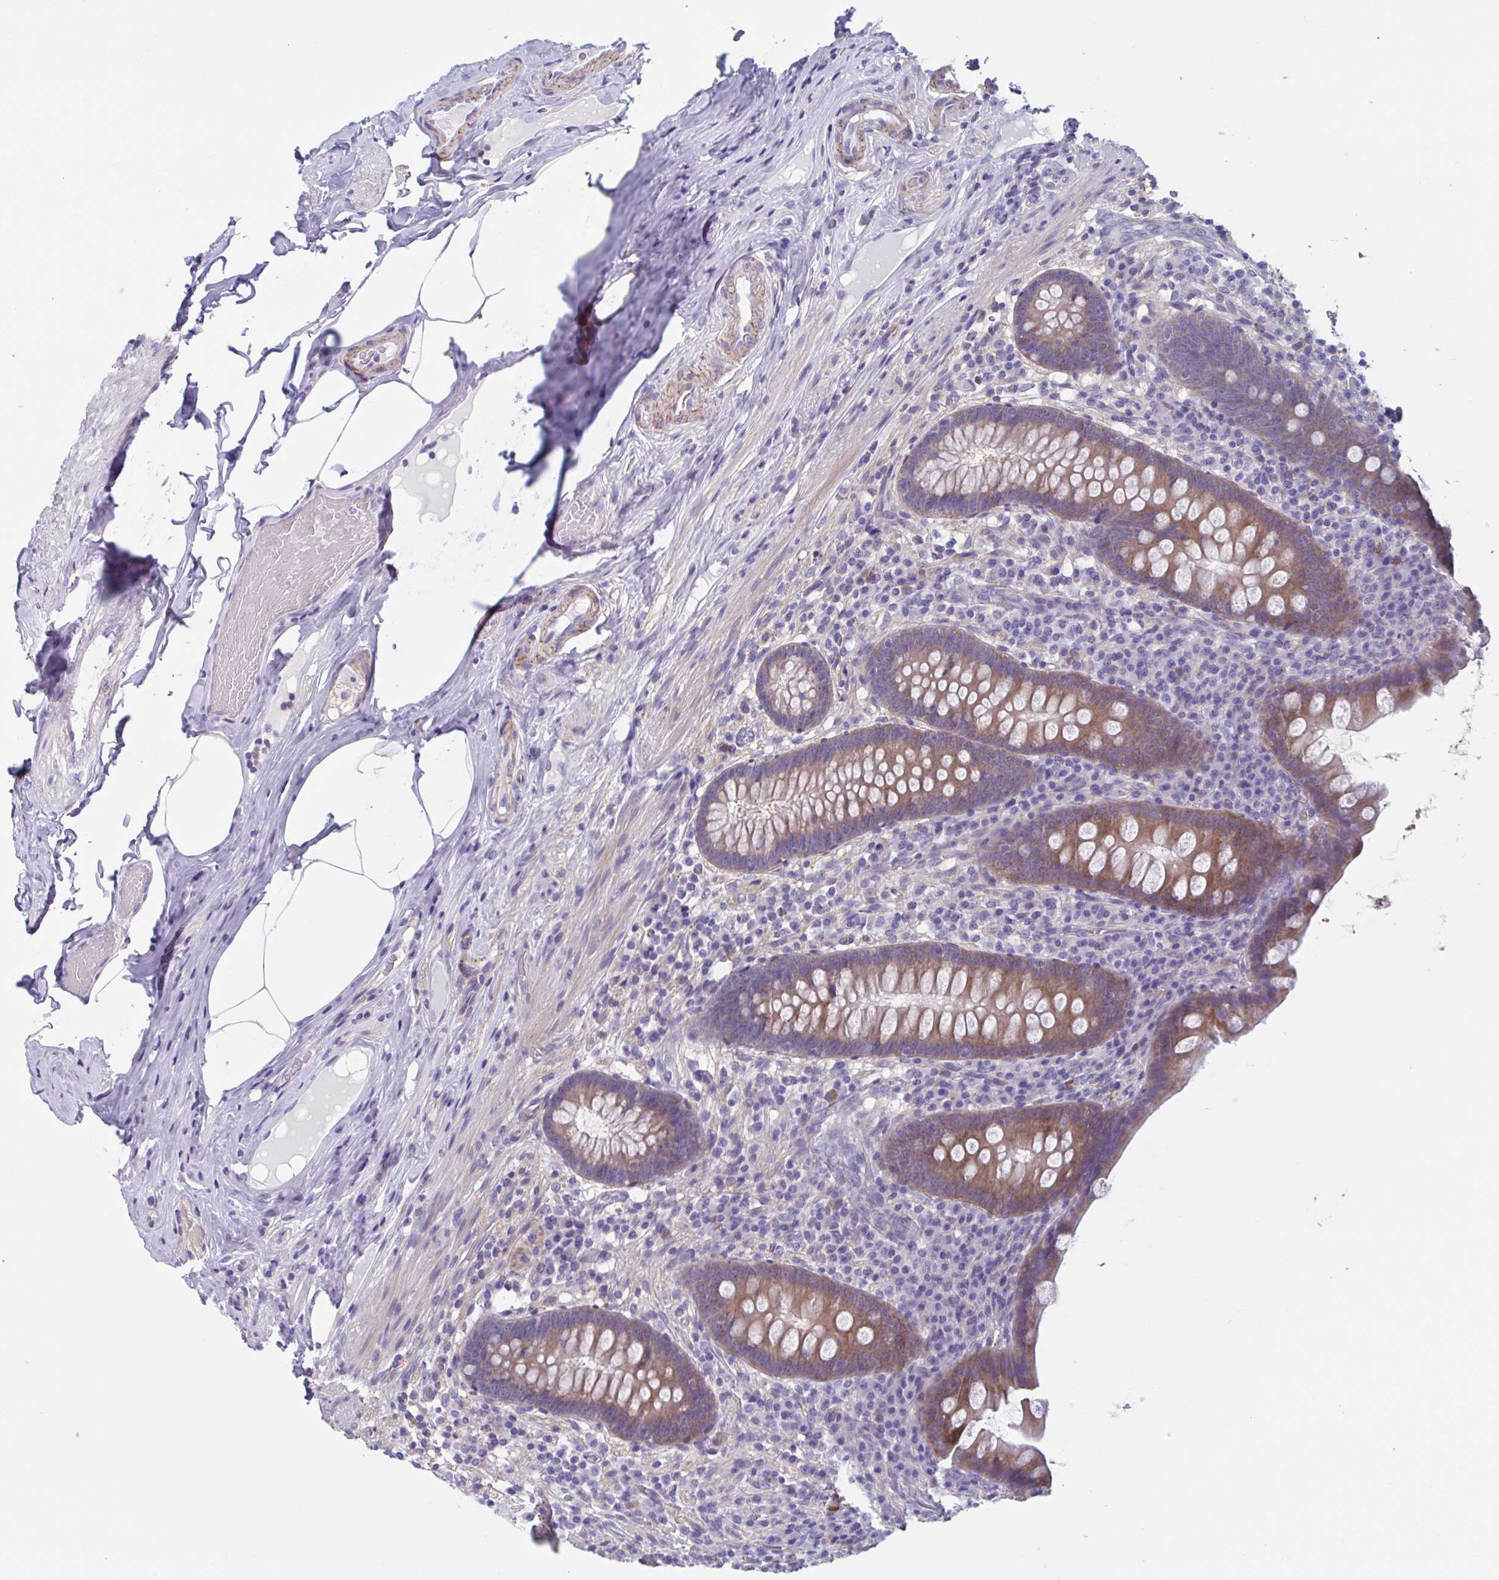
{"staining": {"intensity": "moderate", "quantity": "25%-75%", "location": "cytoplasmic/membranous"}, "tissue": "appendix", "cell_type": "Glandular cells", "image_type": "normal", "snomed": [{"axis": "morphology", "description": "Normal tissue, NOS"}, {"axis": "topography", "description": "Appendix"}], "caption": "A micrograph of appendix stained for a protein exhibits moderate cytoplasmic/membranous brown staining in glandular cells. (Brightfield microscopy of DAB IHC at high magnification).", "gene": "LPIN3", "patient": {"sex": "male", "age": 71}}